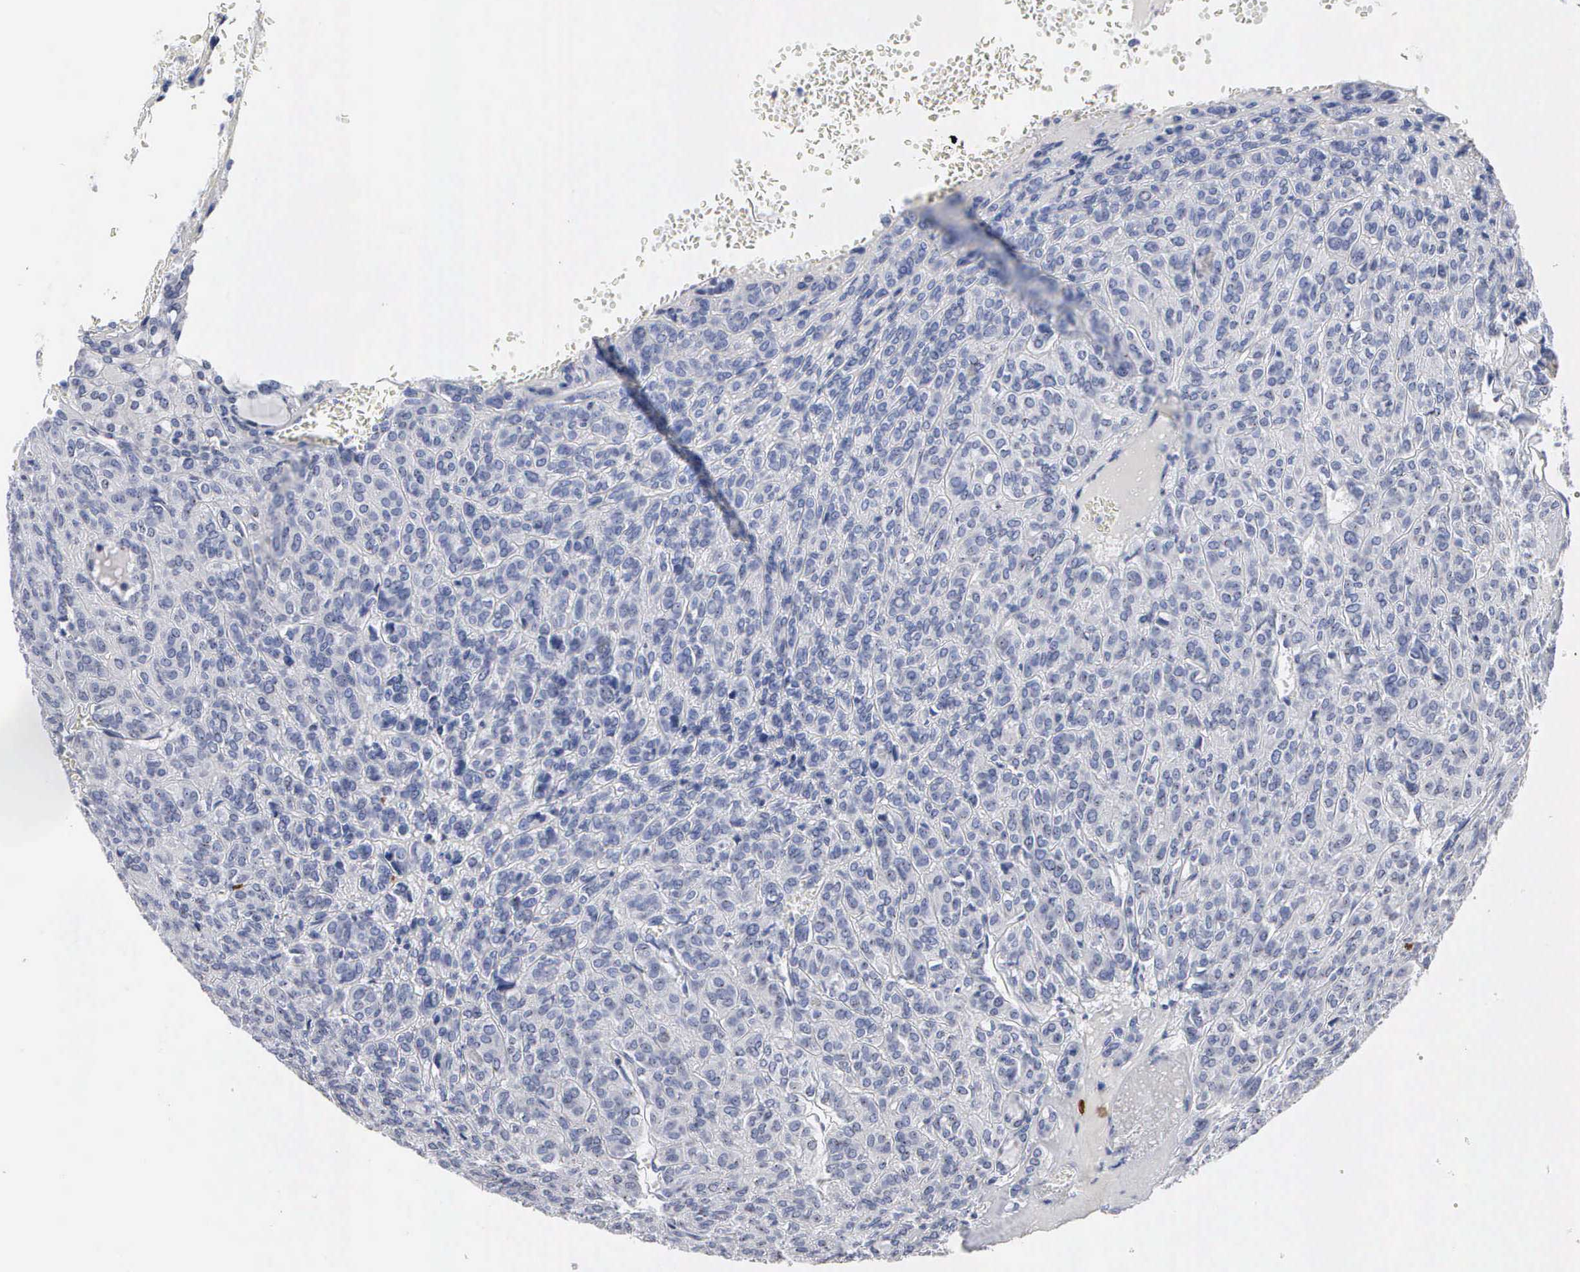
{"staining": {"intensity": "negative", "quantity": "none", "location": "none"}, "tissue": "thyroid cancer", "cell_type": "Tumor cells", "image_type": "cancer", "snomed": [{"axis": "morphology", "description": "Follicular adenoma carcinoma, NOS"}, {"axis": "topography", "description": "Thyroid gland"}], "caption": "An IHC histopathology image of thyroid cancer (follicular adenoma carcinoma) is shown. There is no staining in tumor cells of thyroid cancer (follicular adenoma carcinoma).", "gene": "ASPHD2", "patient": {"sex": "female", "age": 71}}